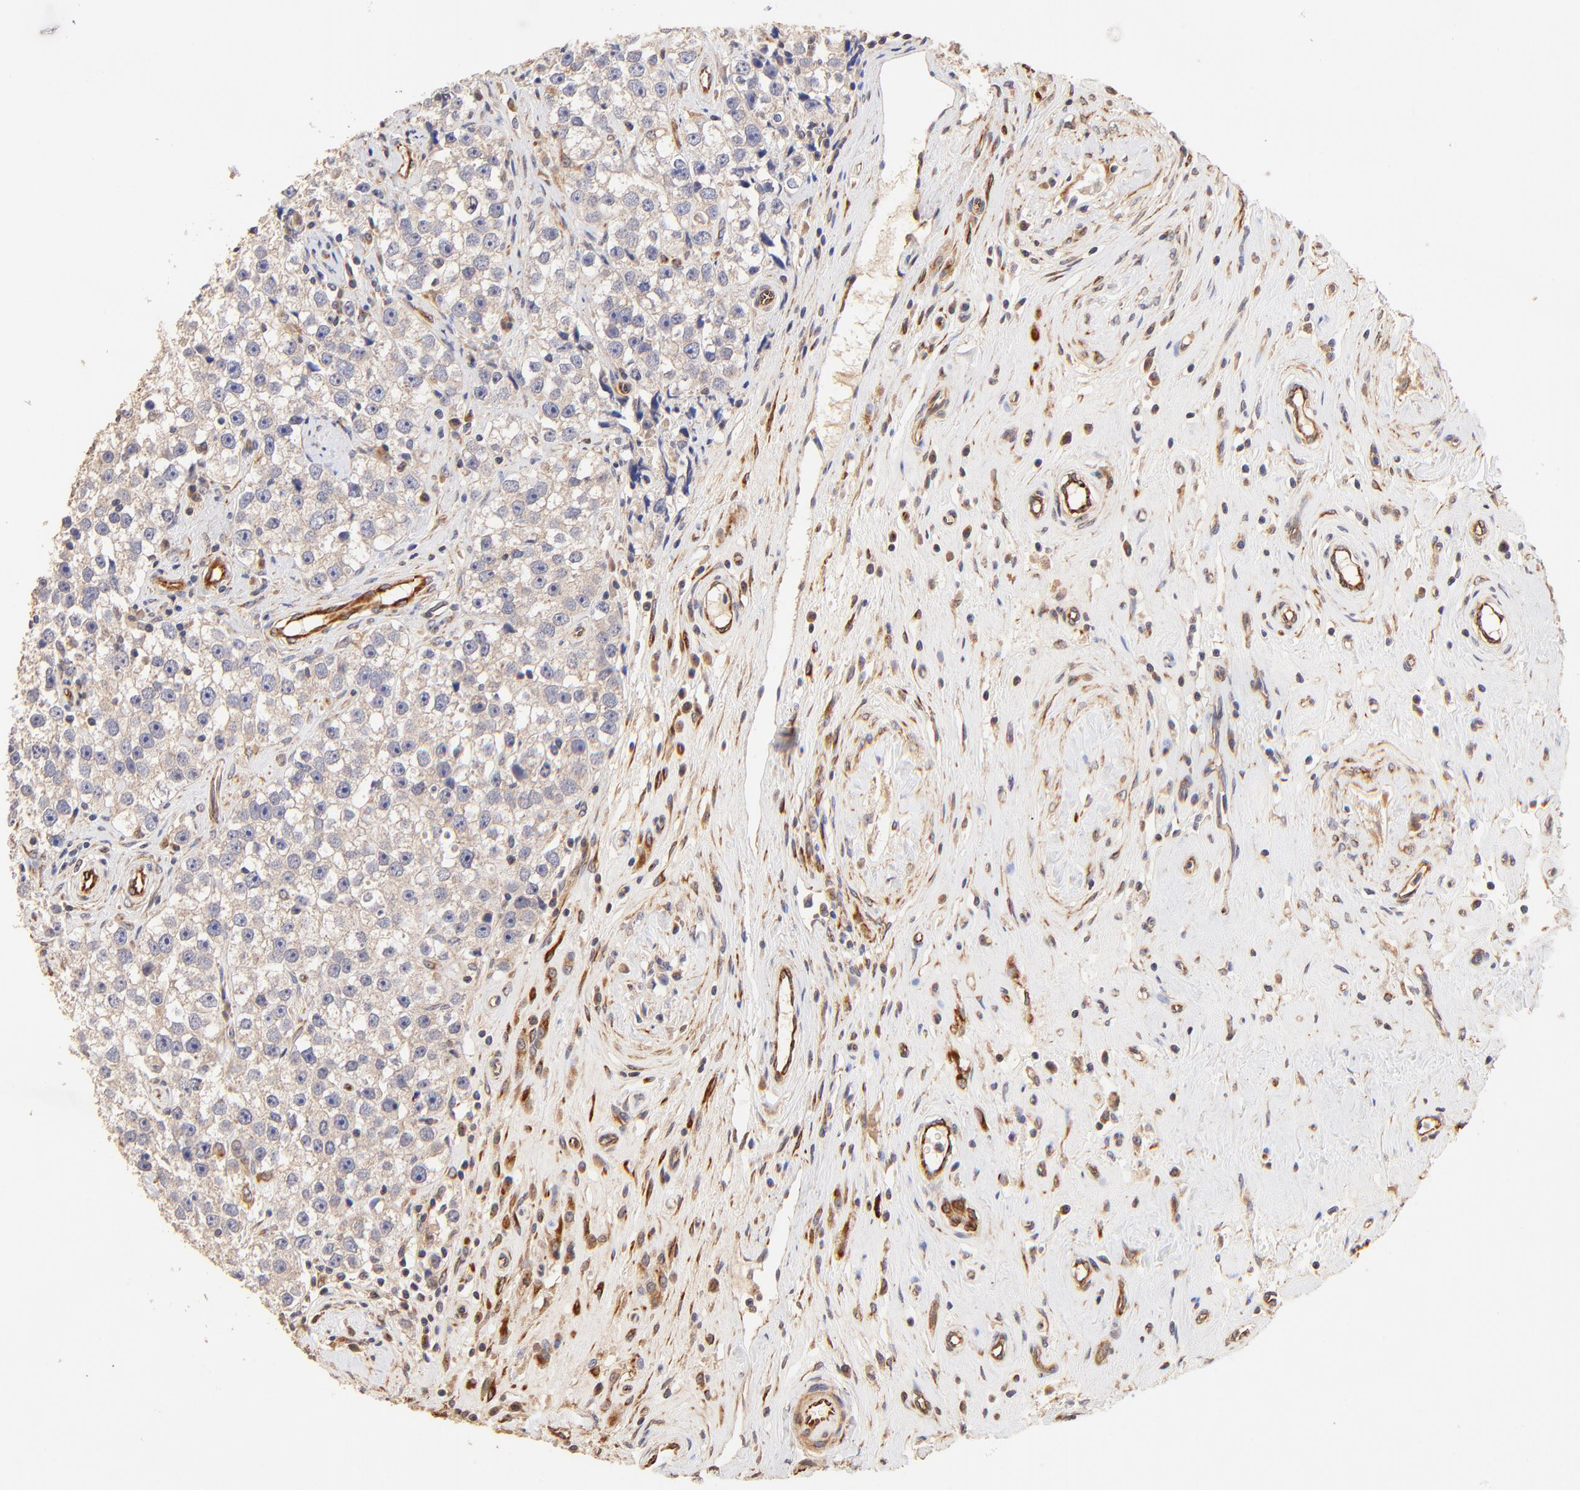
{"staining": {"intensity": "weak", "quantity": "25%-75%", "location": "cytoplasmic/membranous"}, "tissue": "testis cancer", "cell_type": "Tumor cells", "image_type": "cancer", "snomed": [{"axis": "morphology", "description": "Seminoma, NOS"}, {"axis": "topography", "description": "Testis"}], "caption": "Immunohistochemical staining of testis seminoma demonstrates low levels of weak cytoplasmic/membranous expression in about 25%-75% of tumor cells. Nuclei are stained in blue.", "gene": "TNFAIP3", "patient": {"sex": "male", "age": 32}}